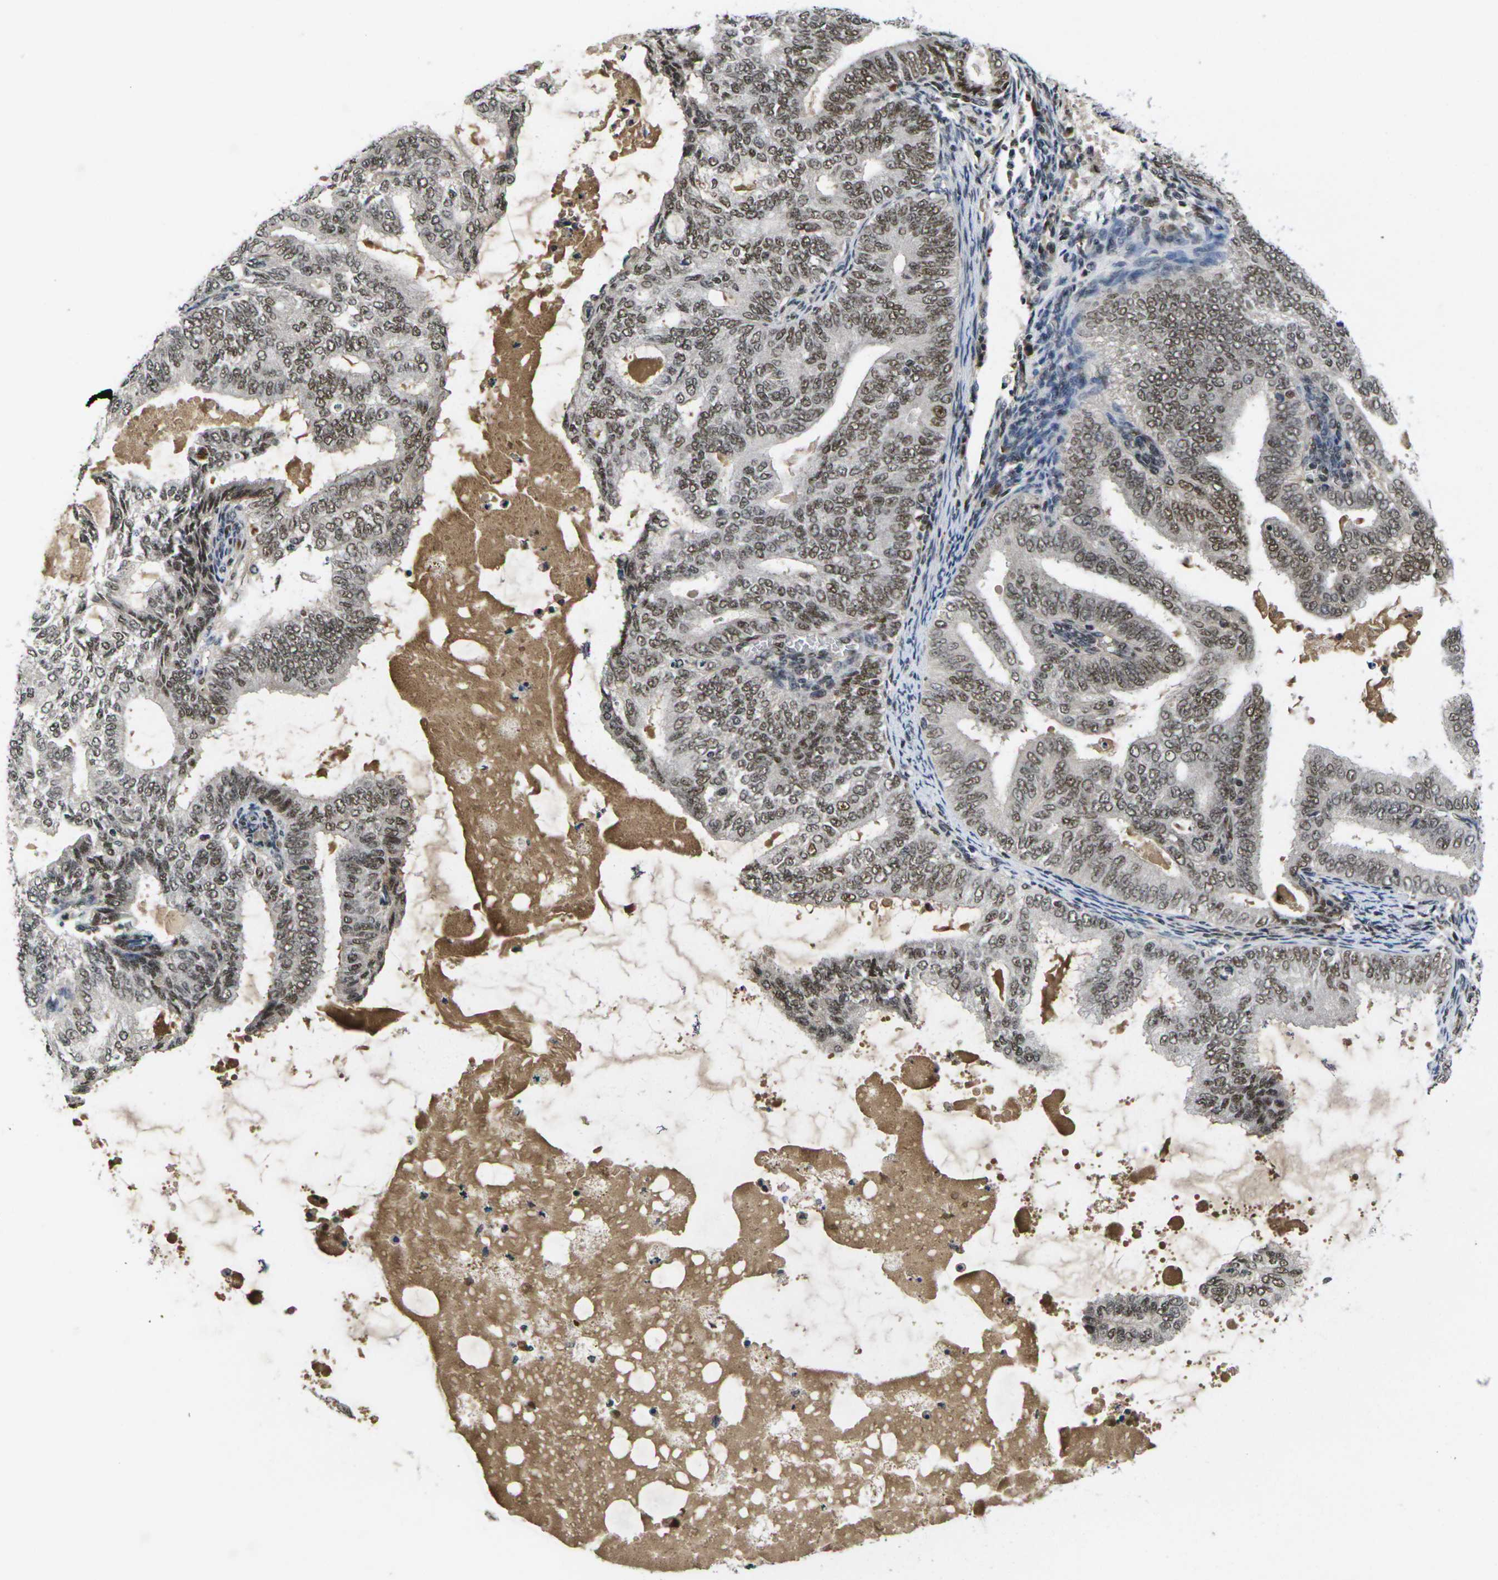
{"staining": {"intensity": "moderate", "quantity": ">75%", "location": "nuclear"}, "tissue": "endometrial cancer", "cell_type": "Tumor cells", "image_type": "cancer", "snomed": [{"axis": "morphology", "description": "Adenocarcinoma, NOS"}, {"axis": "topography", "description": "Endometrium"}], "caption": "Human adenocarcinoma (endometrial) stained with a protein marker displays moderate staining in tumor cells.", "gene": "GTF2E1", "patient": {"sex": "female", "age": 58}}